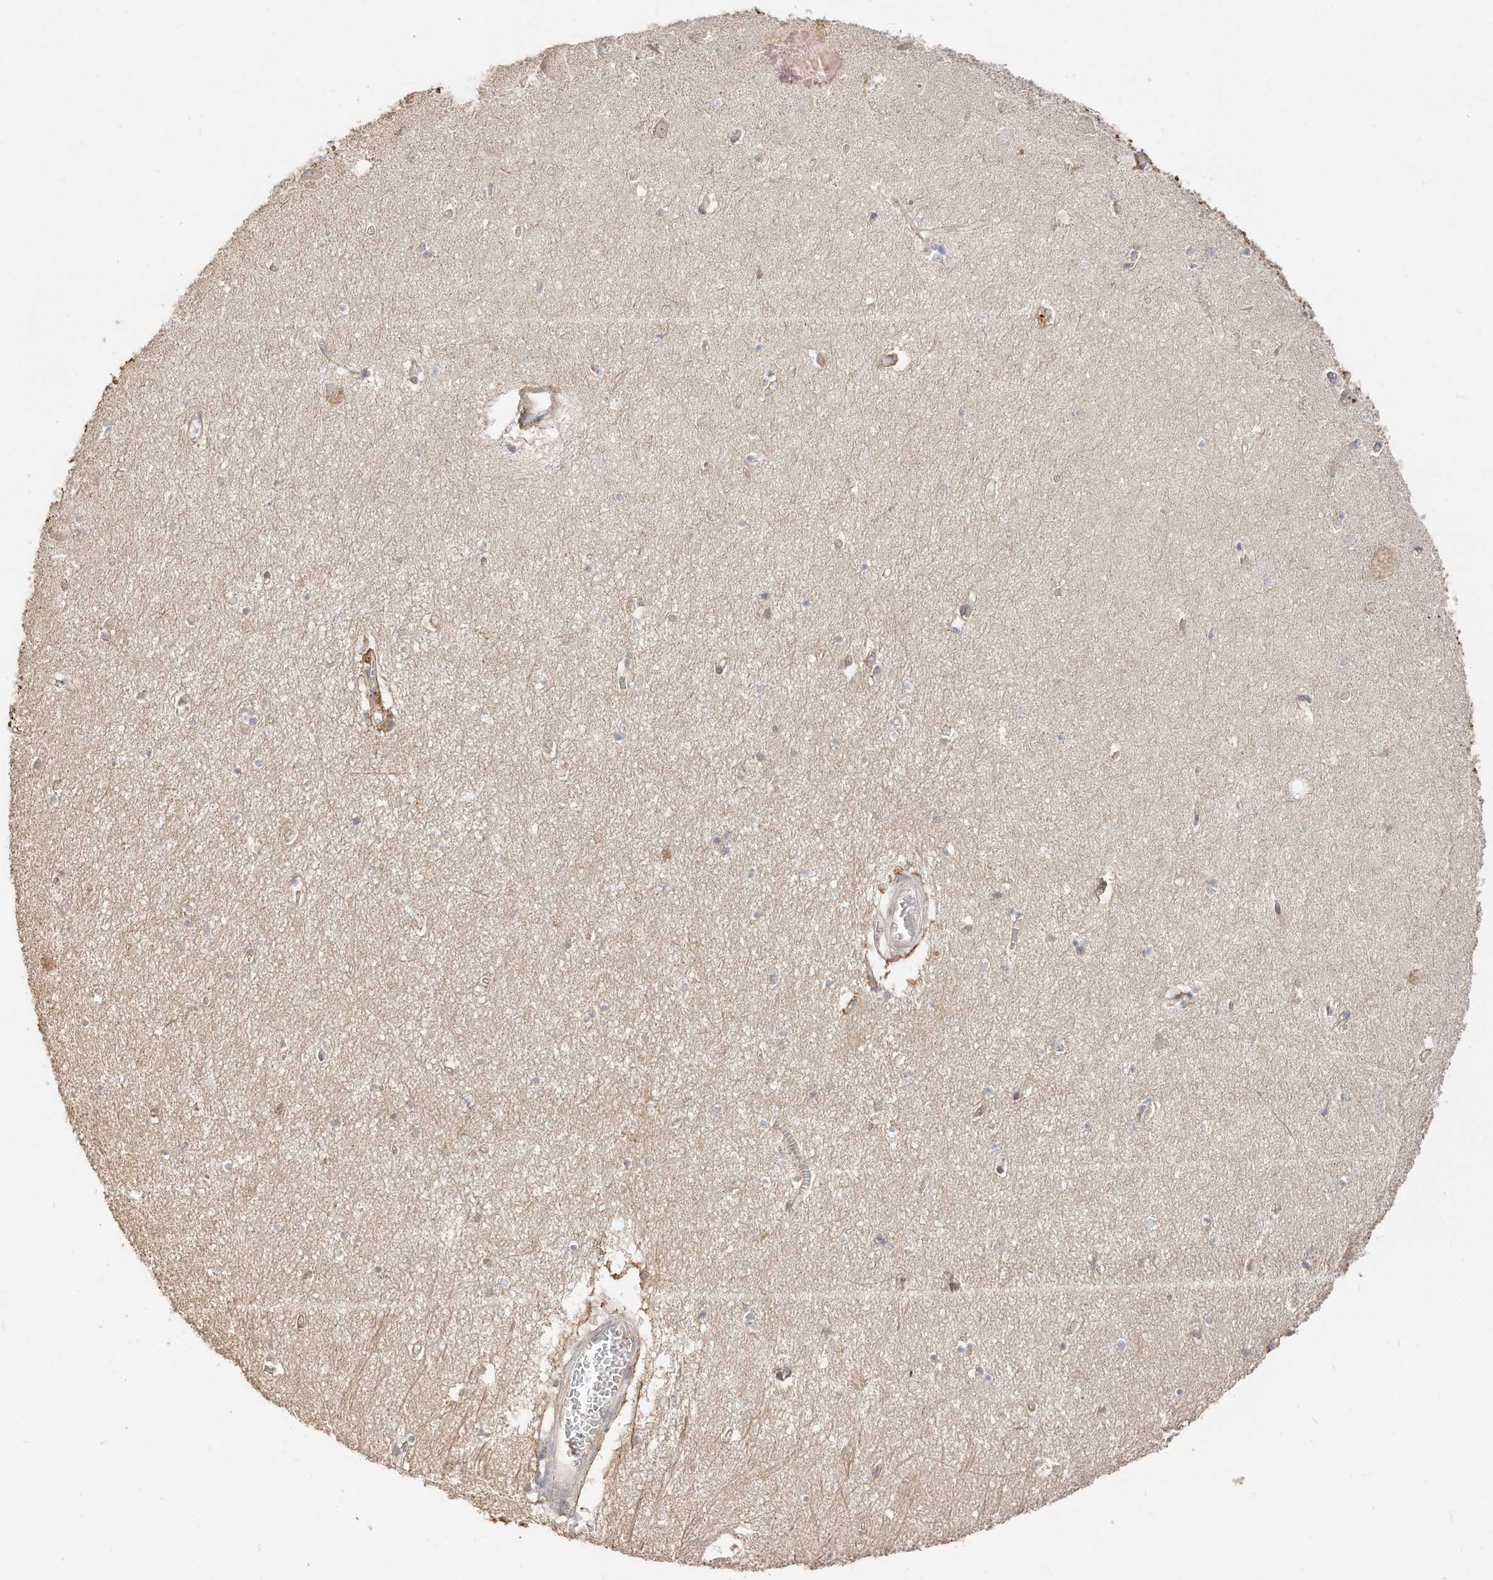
{"staining": {"intensity": "negative", "quantity": "none", "location": "none"}, "tissue": "hippocampus", "cell_type": "Glial cells", "image_type": "normal", "snomed": [{"axis": "morphology", "description": "Normal tissue, NOS"}, {"axis": "topography", "description": "Hippocampus"}], "caption": "Histopathology image shows no protein staining in glial cells of normal hippocampus. (IHC, brightfield microscopy, high magnification).", "gene": "CAGE1", "patient": {"sex": "female", "age": 64}}